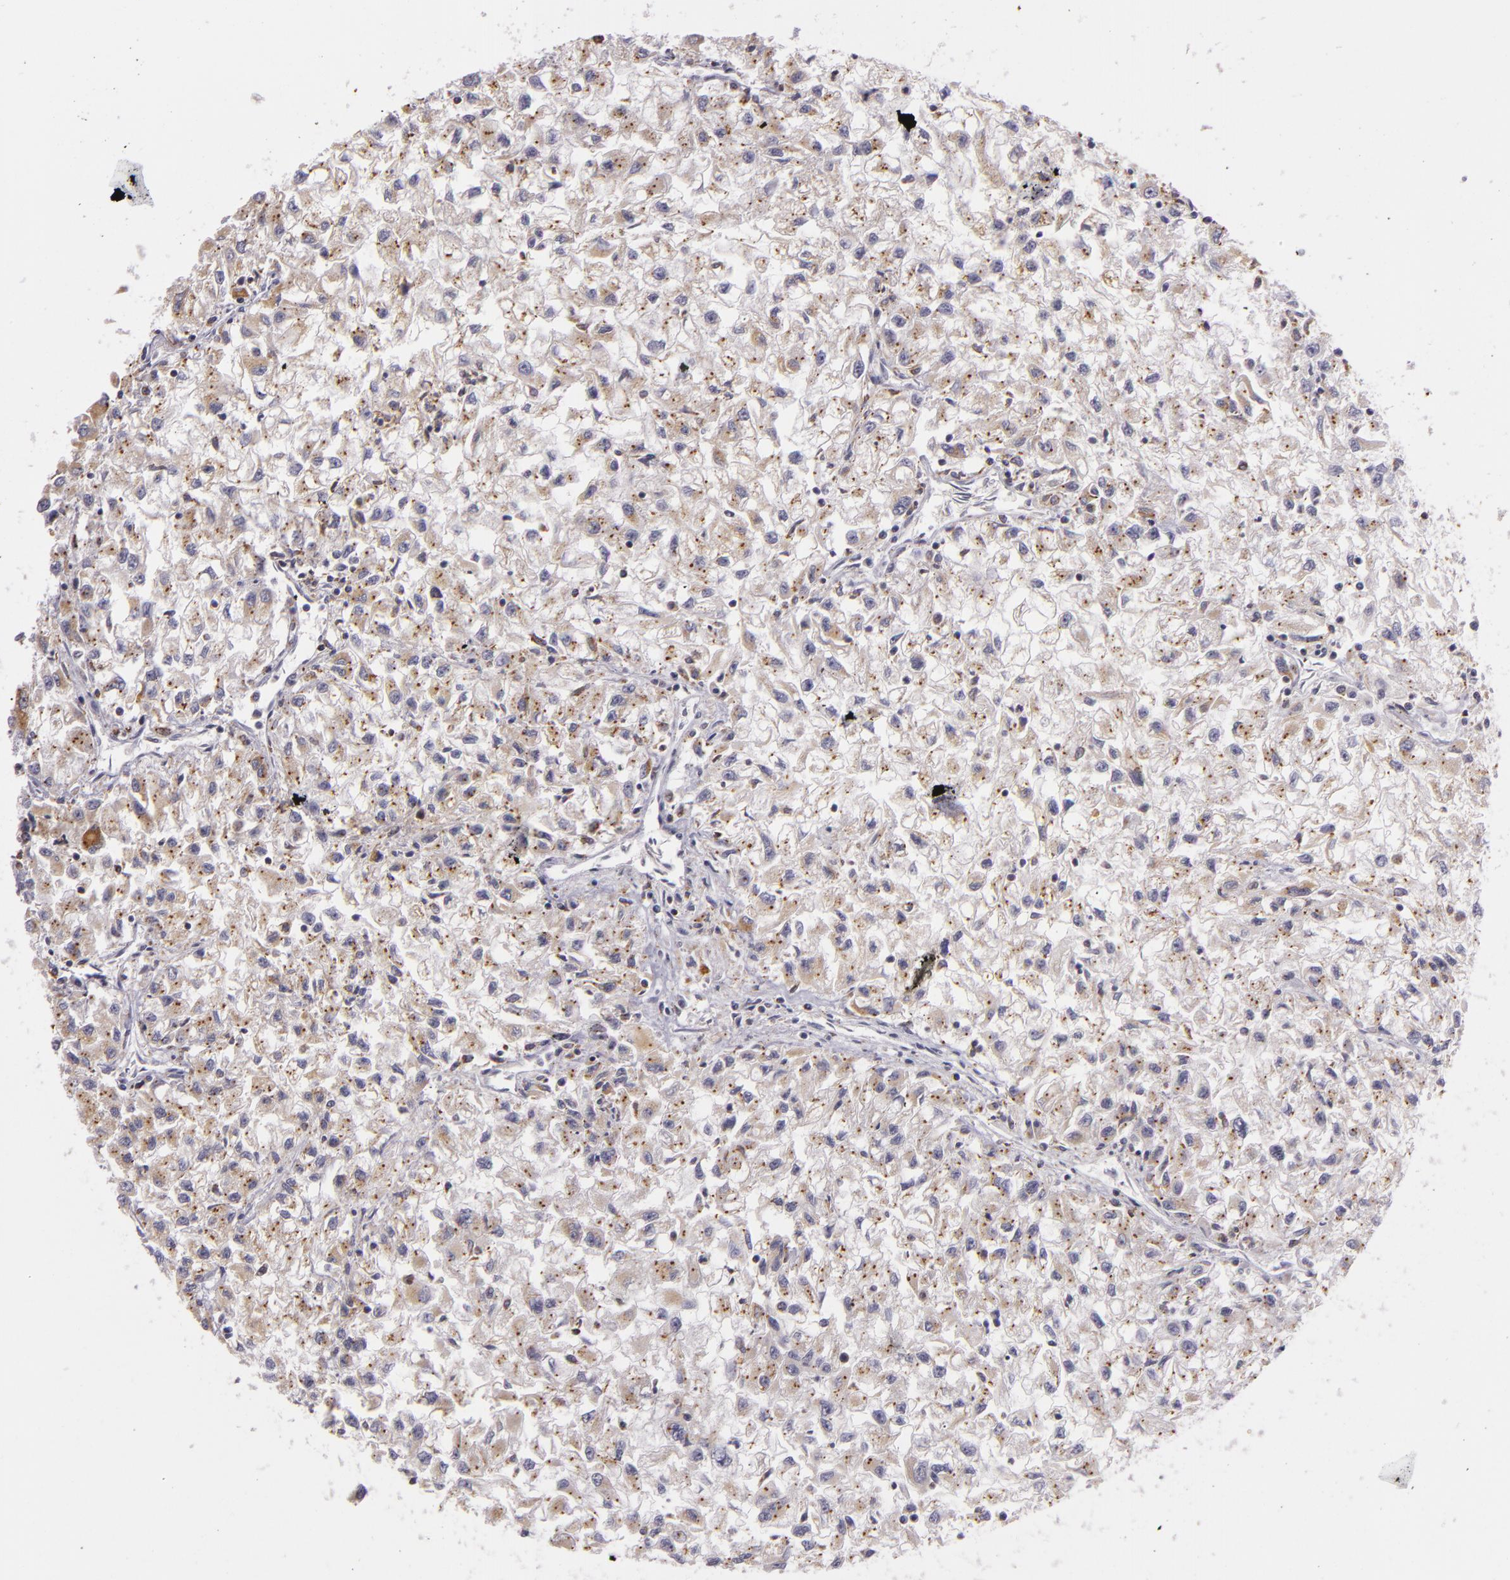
{"staining": {"intensity": "weak", "quantity": ">75%", "location": "cytoplasmic/membranous"}, "tissue": "renal cancer", "cell_type": "Tumor cells", "image_type": "cancer", "snomed": [{"axis": "morphology", "description": "Adenocarcinoma, NOS"}, {"axis": "topography", "description": "Kidney"}], "caption": "Immunohistochemical staining of human renal cancer reveals weak cytoplasmic/membranous protein staining in about >75% of tumor cells. Using DAB (3,3'-diaminobenzidine) (brown) and hematoxylin (blue) stains, captured at high magnification using brightfield microscopy.", "gene": "CILK1", "patient": {"sex": "male", "age": 59}}